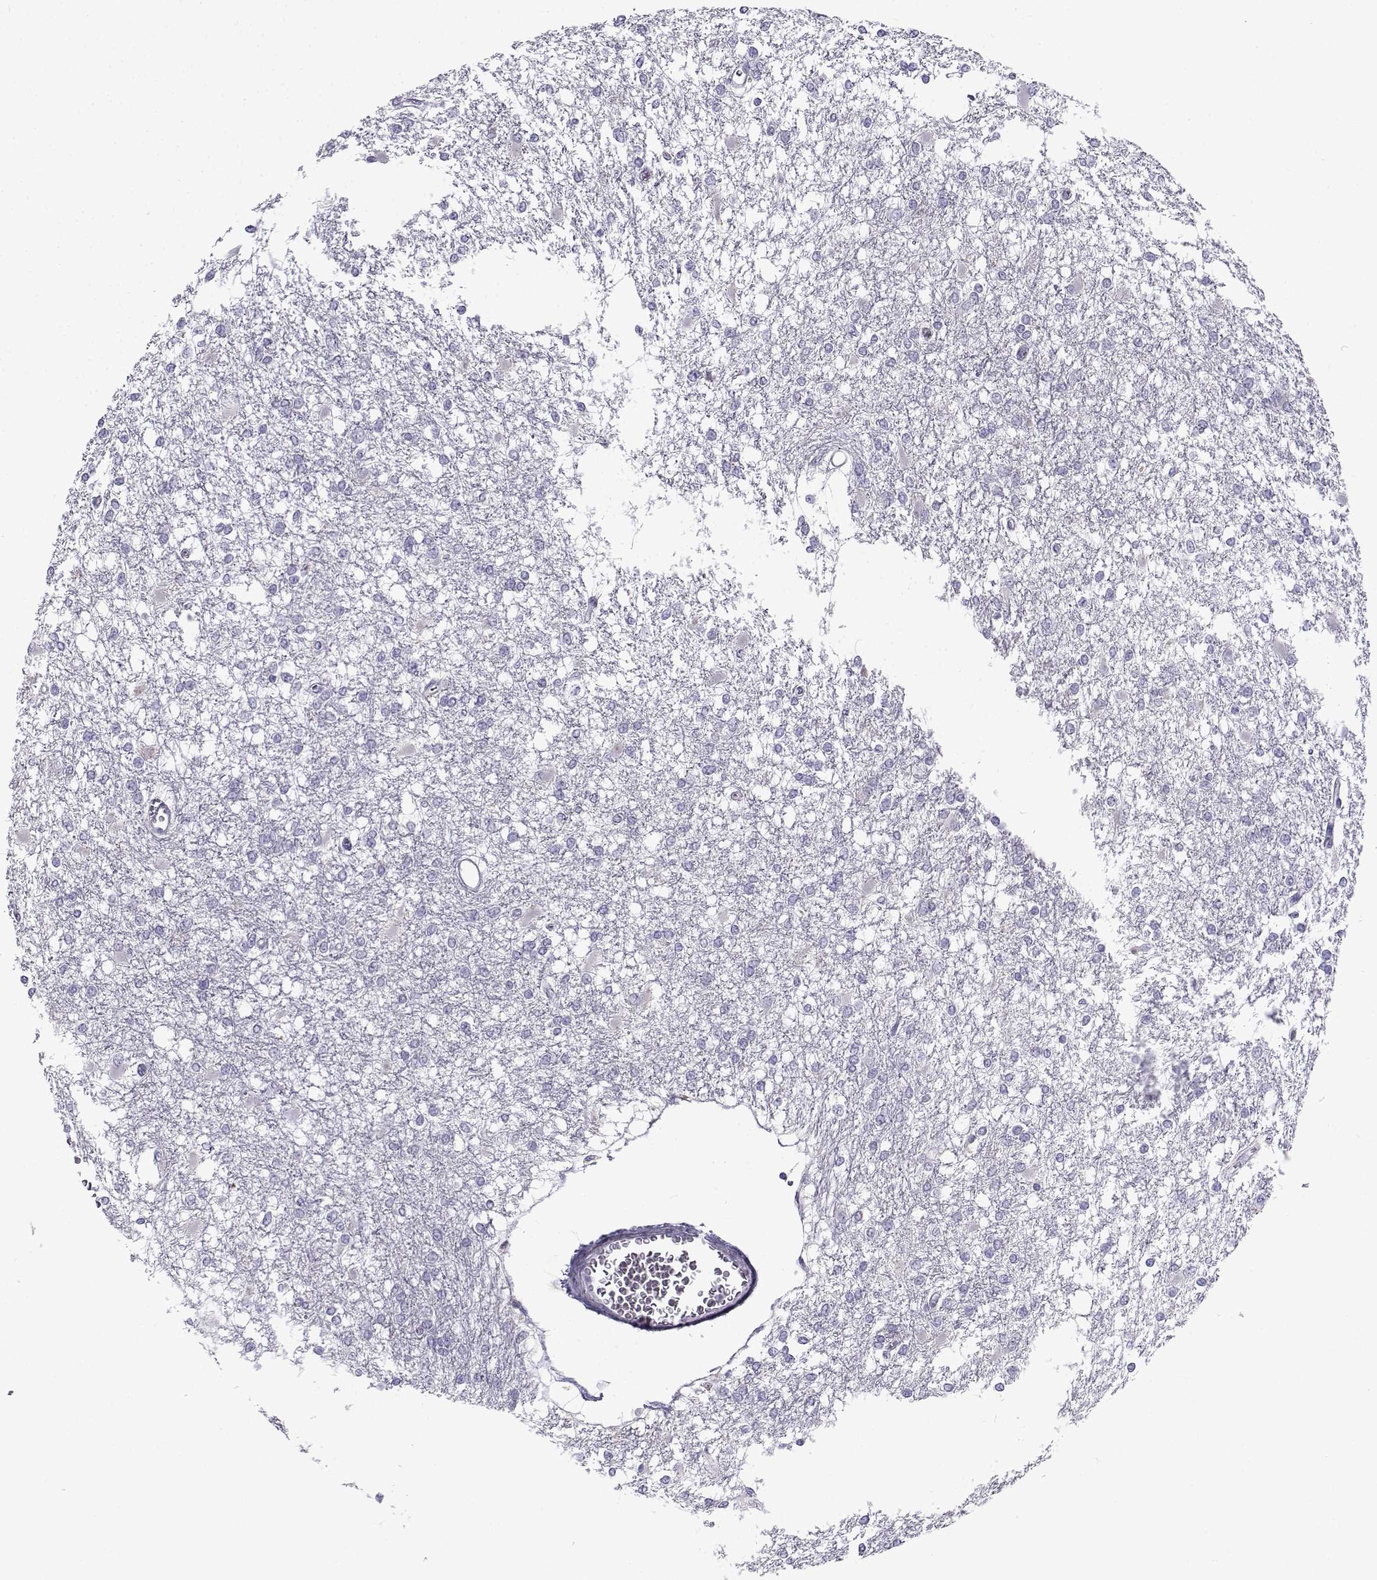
{"staining": {"intensity": "negative", "quantity": "none", "location": "none"}, "tissue": "glioma", "cell_type": "Tumor cells", "image_type": "cancer", "snomed": [{"axis": "morphology", "description": "Glioma, malignant, High grade"}, {"axis": "topography", "description": "Cerebral cortex"}], "caption": "Immunohistochemistry photomicrograph of neoplastic tissue: human glioma stained with DAB exhibits no significant protein positivity in tumor cells. Nuclei are stained in blue.", "gene": "FAM166A", "patient": {"sex": "male", "age": 79}}